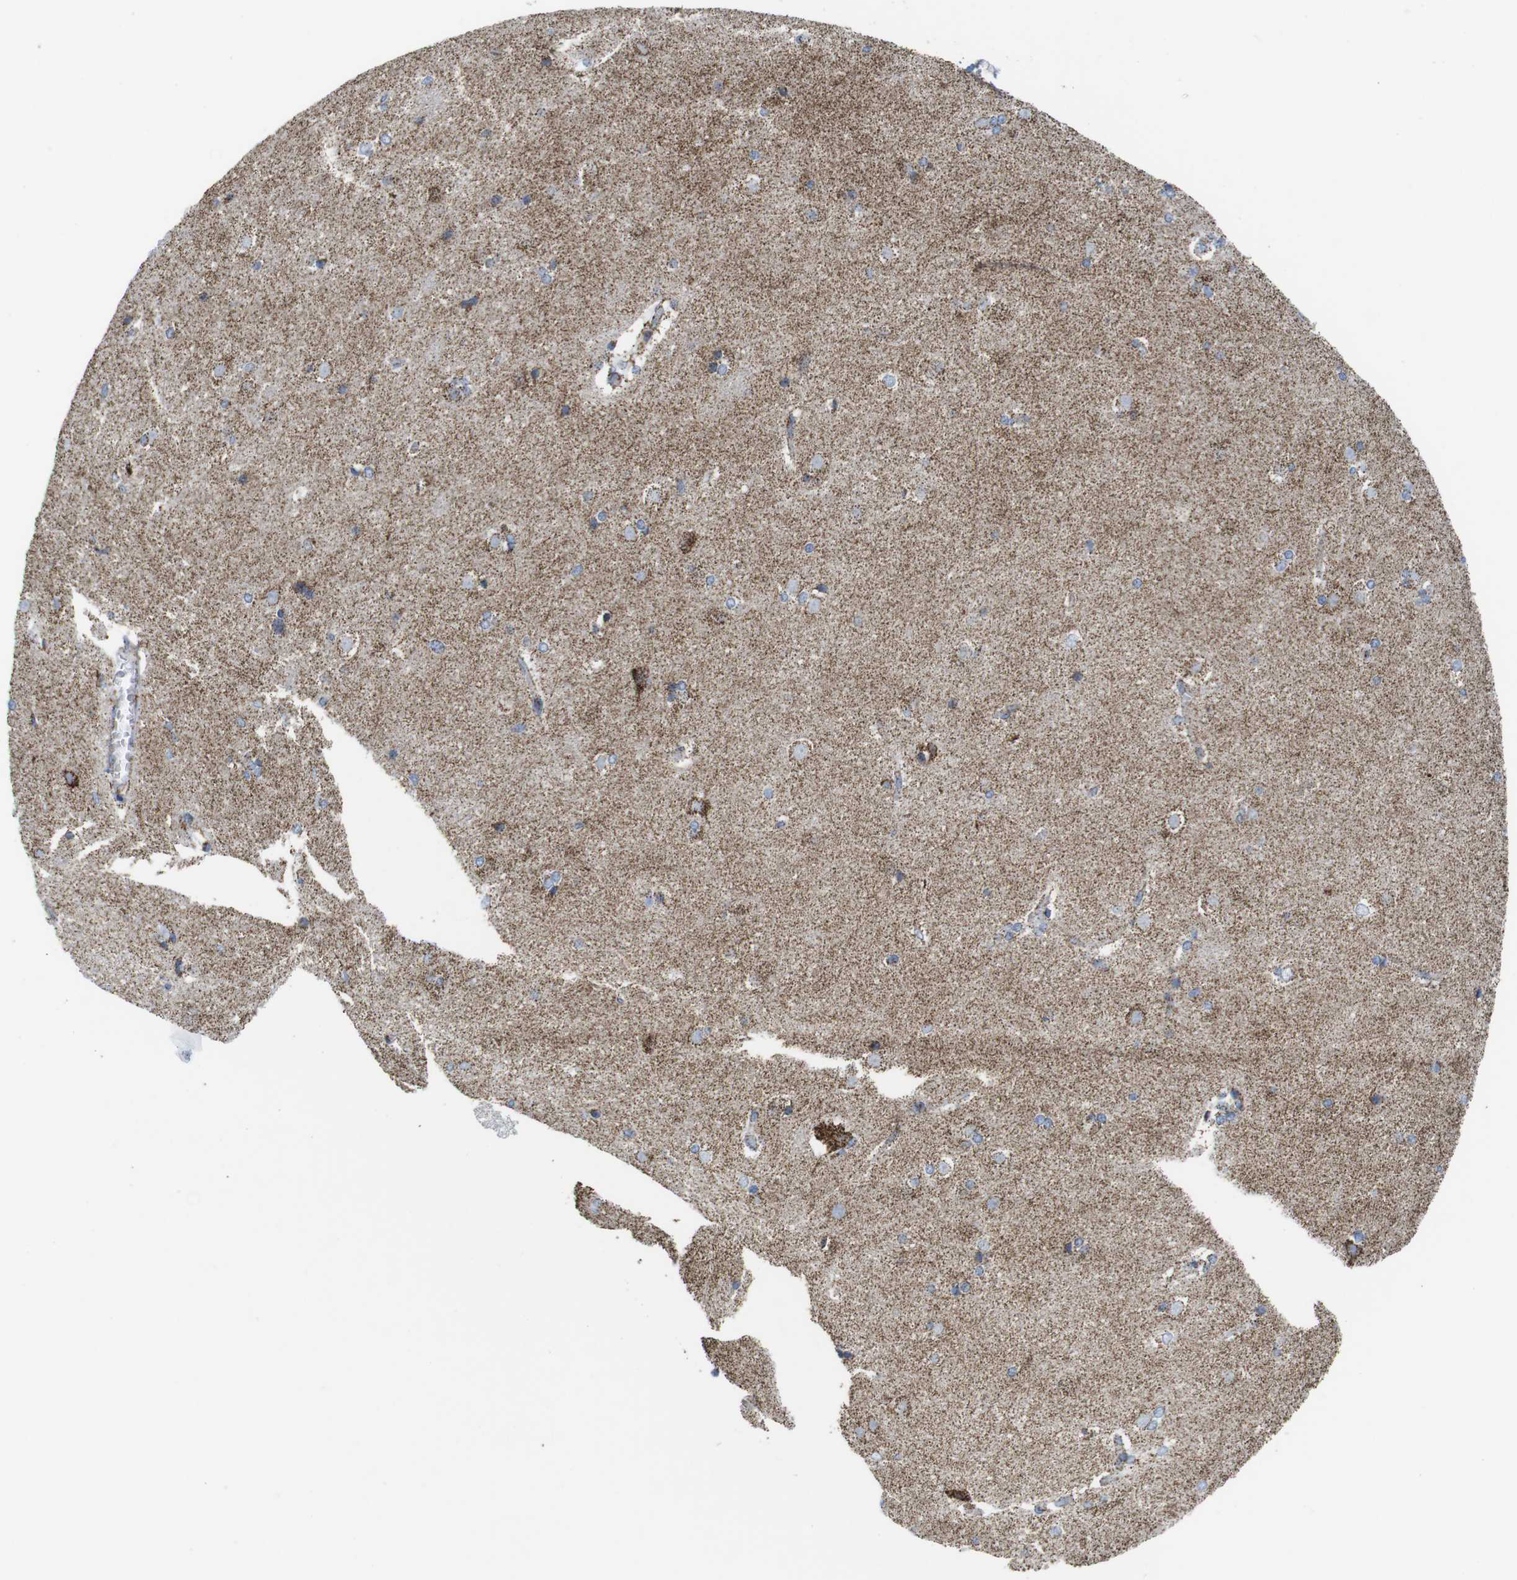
{"staining": {"intensity": "moderate", "quantity": "25%-75%", "location": "cytoplasmic/membranous"}, "tissue": "caudate", "cell_type": "Glial cells", "image_type": "normal", "snomed": [{"axis": "morphology", "description": "Normal tissue, NOS"}, {"axis": "topography", "description": "Lateral ventricle wall"}], "caption": "Glial cells exhibit medium levels of moderate cytoplasmic/membranous positivity in about 25%-75% of cells in benign caudate.", "gene": "ATP5PO", "patient": {"sex": "female", "age": 19}}